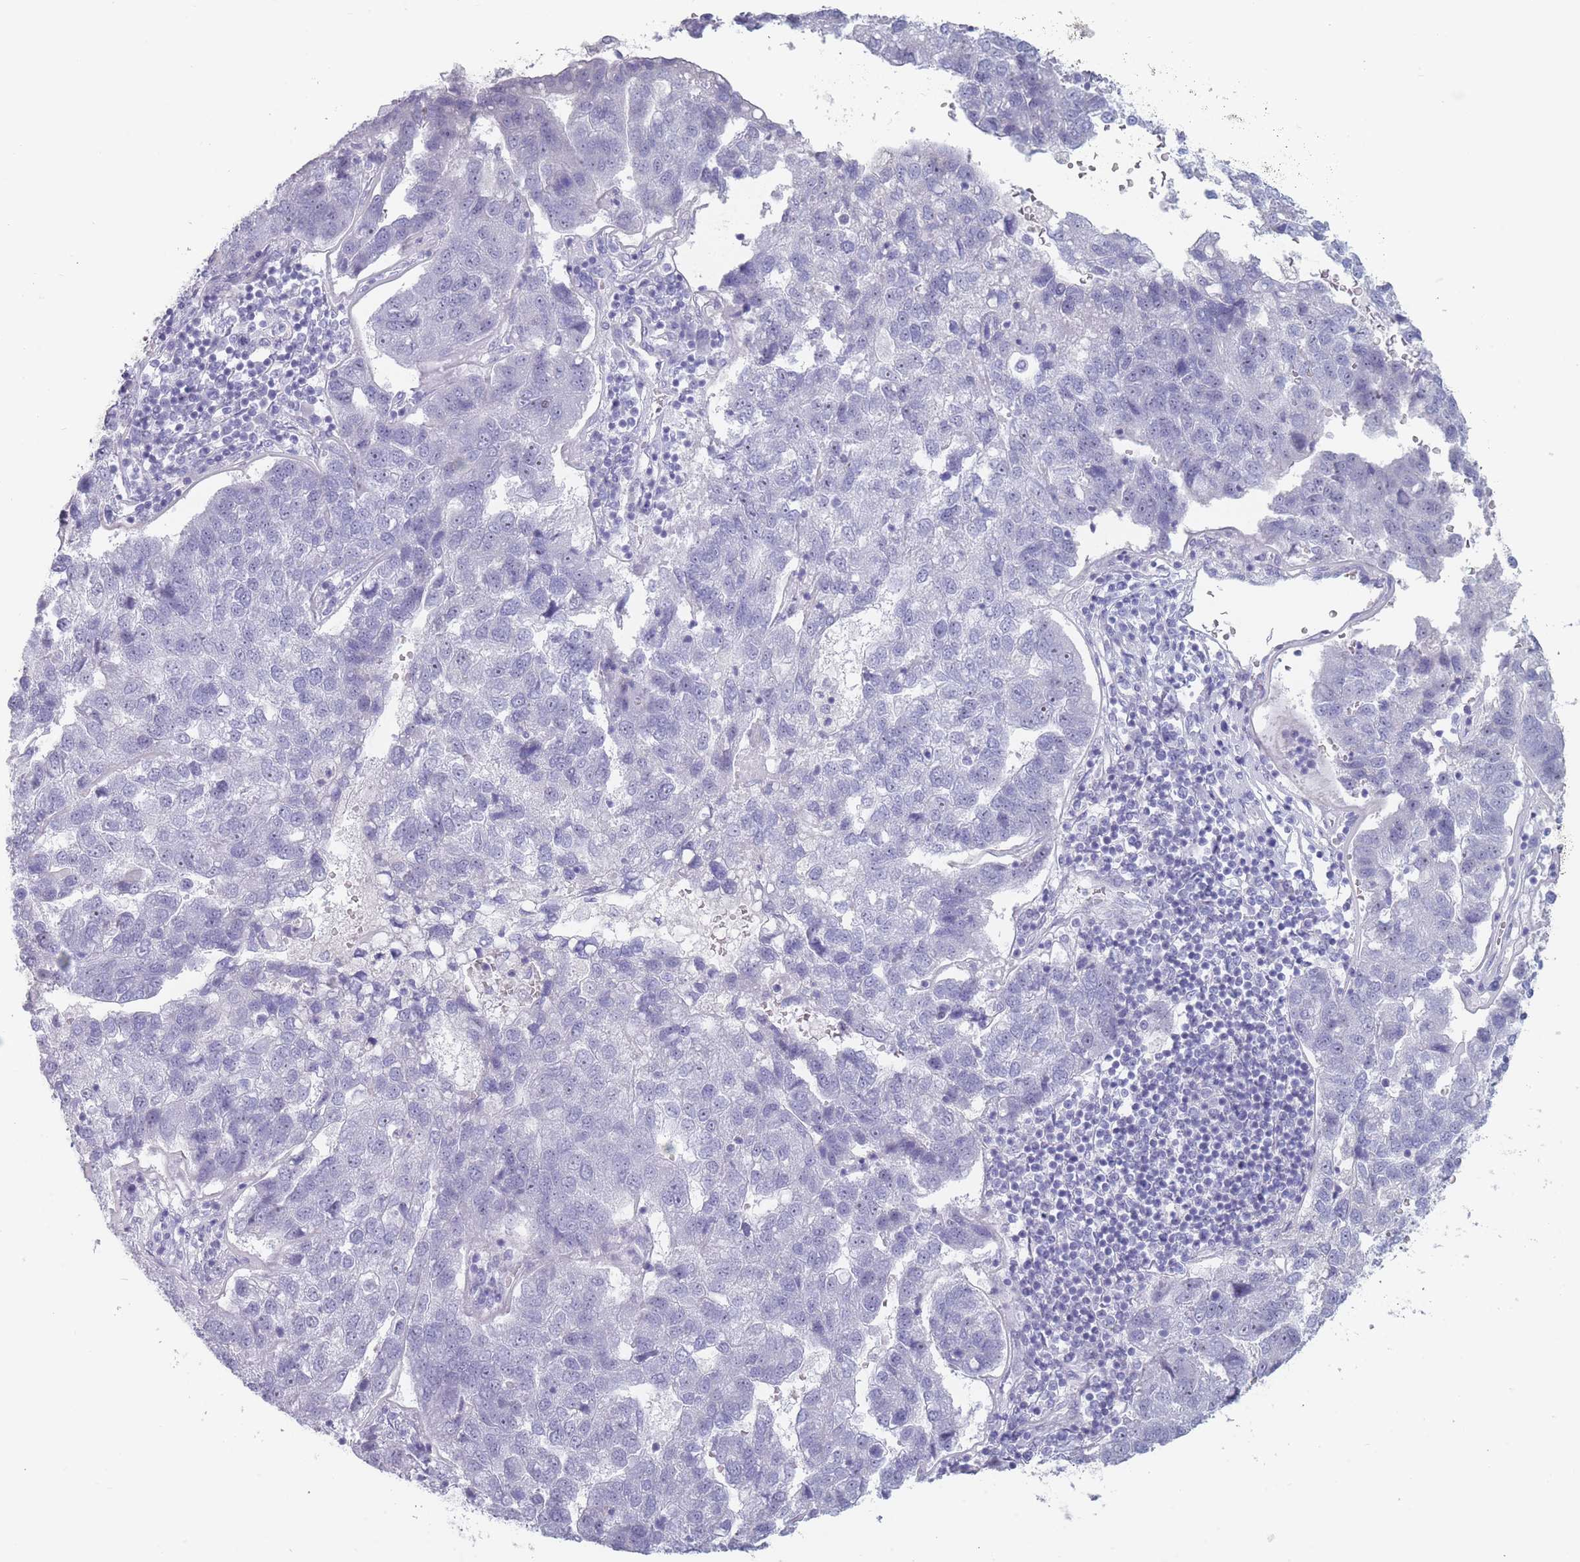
{"staining": {"intensity": "negative", "quantity": "none", "location": "none"}, "tissue": "pancreatic cancer", "cell_type": "Tumor cells", "image_type": "cancer", "snomed": [{"axis": "morphology", "description": "Adenocarcinoma, NOS"}, {"axis": "topography", "description": "Pancreas"}], "caption": "IHC histopathology image of neoplastic tissue: pancreatic adenocarcinoma stained with DAB (3,3'-diaminobenzidine) reveals no significant protein staining in tumor cells.", "gene": "ROS1", "patient": {"sex": "female", "age": 61}}